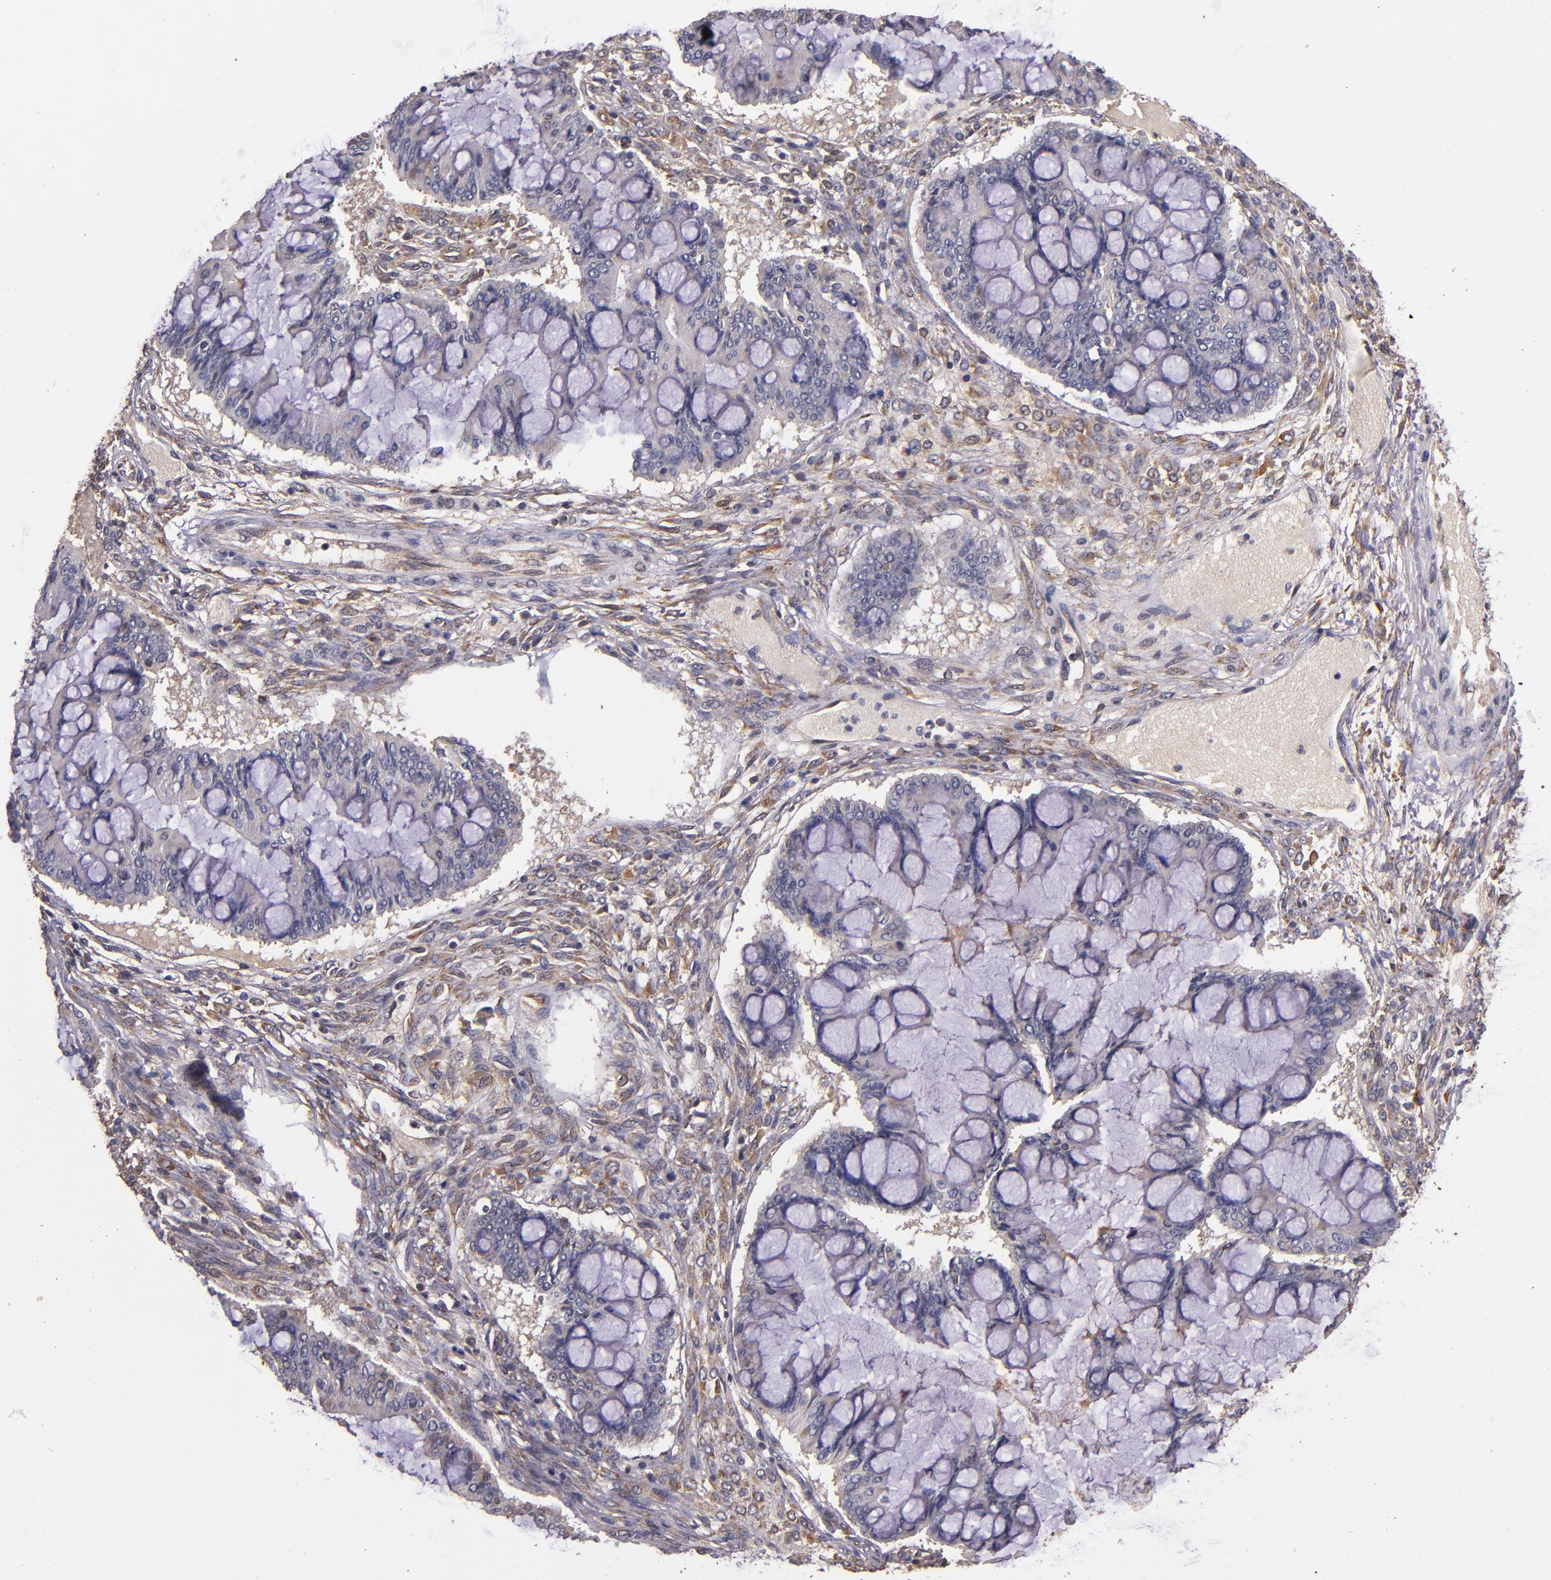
{"staining": {"intensity": "weak", "quantity": ">75%", "location": "cytoplasmic/membranous"}, "tissue": "ovarian cancer", "cell_type": "Tumor cells", "image_type": "cancer", "snomed": [{"axis": "morphology", "description": "Cystadenocarcinoma, mucinous, NOS"}, {"axis": "topography", "description": "Ovary"}], "caption": "Brown immunohistochemical staining in mucinous cystadenocarcinoma (ovarian) exhibits weak cytoplasmic/membranous staining in about >75% of tumor cells.", "gene": "PRAF2", "patient": {"sex": "female", "age": 73}}